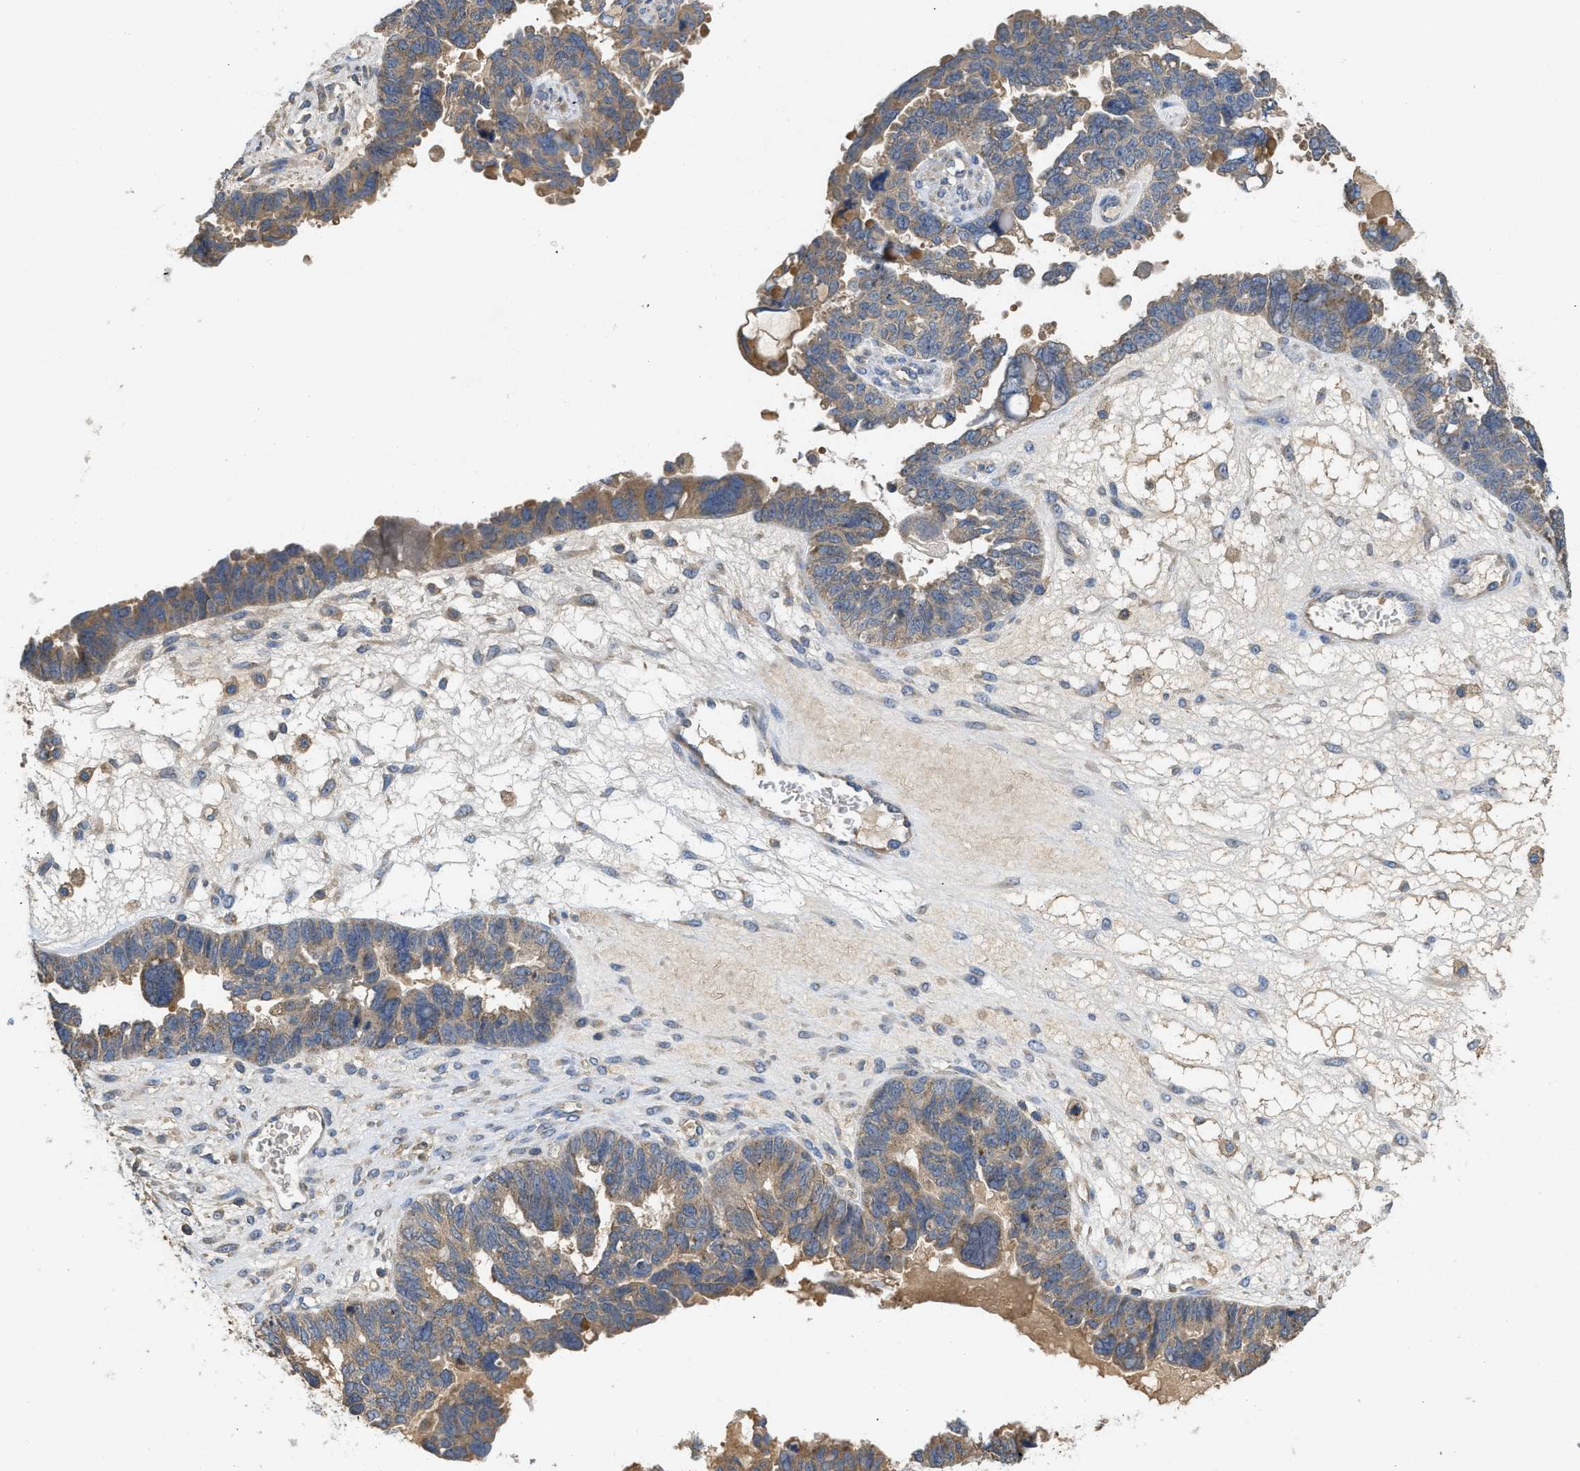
{"staining": {"intensity": "weak", "quantity": ">75%", "location": "cytoplasmic/membranous"}, "tissue": "ovarian cancer", "cell_type": "Tumor cells", "image_type": "cancer", "snomed": [{"axis": "morphology", "description": "Cystadenocarcinoma, serous, NOS"}, {"axis": "topography", "description": "Ovary"}], "caption": "Serous cystadenocarcinoma (ovarian) tissue reveals weak cytoplasmic/membranous expression in about >75% of tumor cells, visualized by immunohistochemistry.", "gene": "RNF216", "patient": {"sex": "female", "age": 79}}